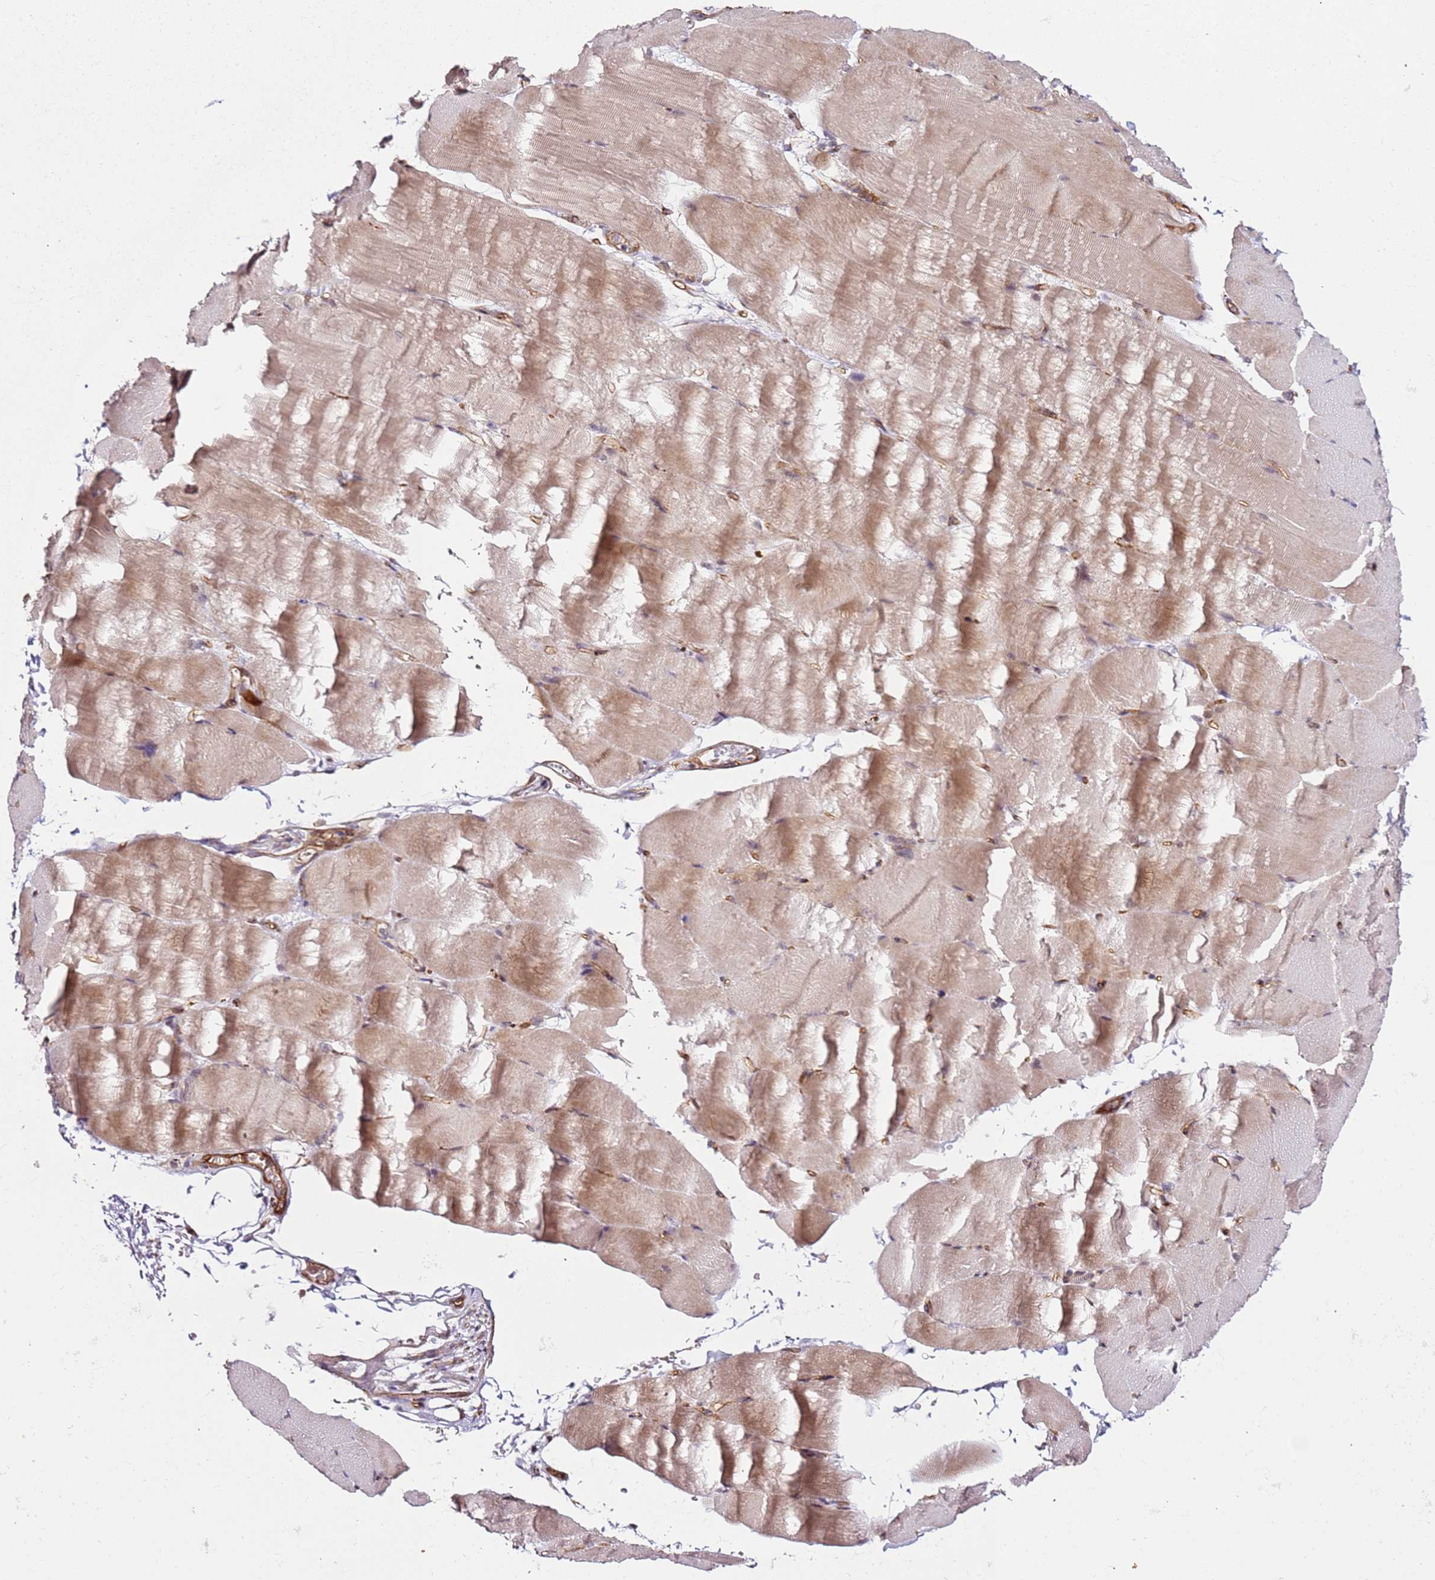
{"staining": {"intensity": "moderate", "quantity": "<25%", "location": "cytoplasmic/membranous"}, "tissue": "skeletal muscle", "cell_type": "Myocytes", "image_type": "normal", "snomed": [{"axis": "morphology", "description": "Normal tissue, NOS"}, {"axis": "topography", "description": "Skeletal muscle"}, {"axis": "topography", "description": "Parathyroid gland"}], "caption": "About <25% of myocytes in unremarkable skeletal muscle show moderate cytoplasmic/membranous protein expression as visualized by brown immunohistochemical staining.", "gene": "CCNYL1", "patient": {"sex": "female", "age": 37}}